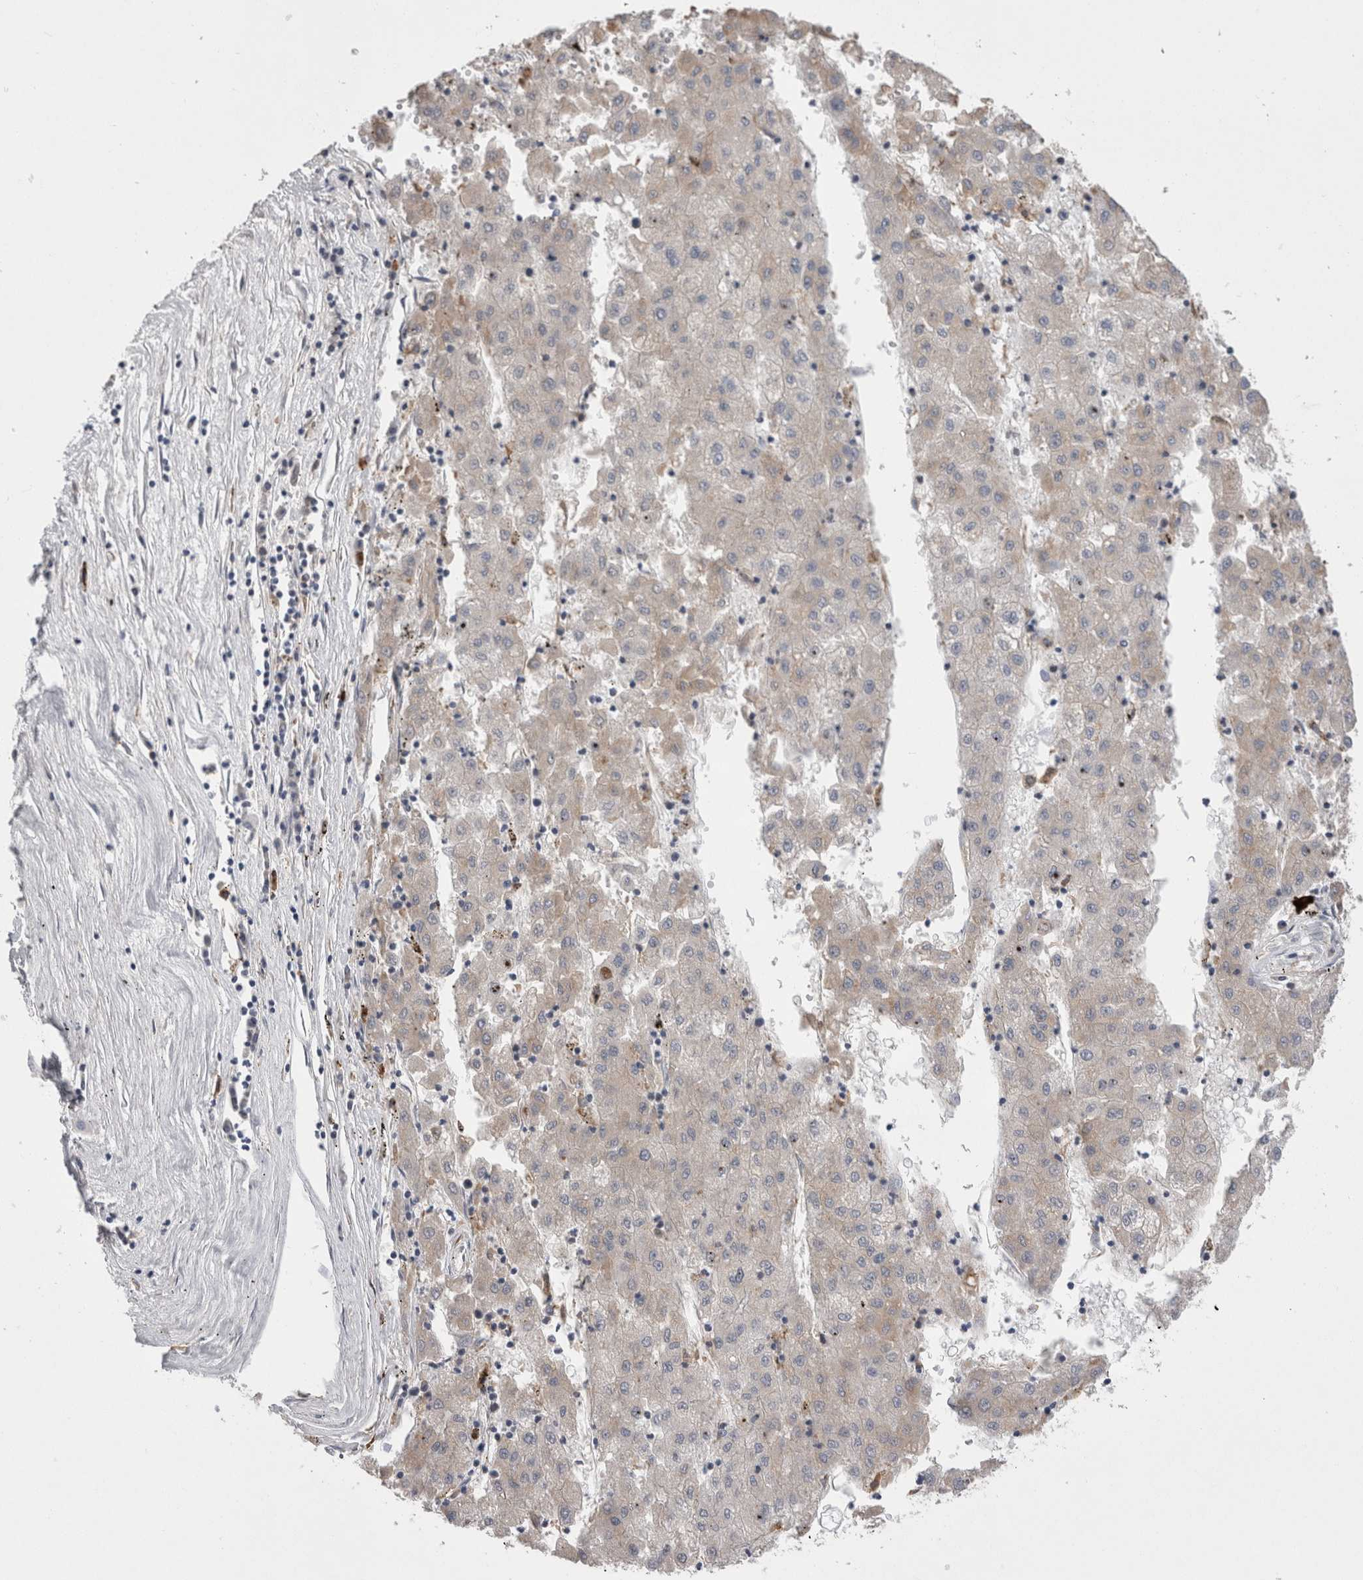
{"staining": {"intensity": "negative", "quantity": "none", "location": "none"}, "tissue": "liver cancer", "cell_type": "Tumor cells", "image_type": "cancer", "snomed": [{"axis": "morphology", "description": "Carcinoma, Hepatocellular, NOS"}, {"axis": "topography", "description": "Liver"}], "caption": "The photomicrograph reveals no significant expression in tumor cells of liver cancer (hepatocellular carcinoma).", "gene": "ZNF341", "patient": {"sex": "male", "age": 72}}